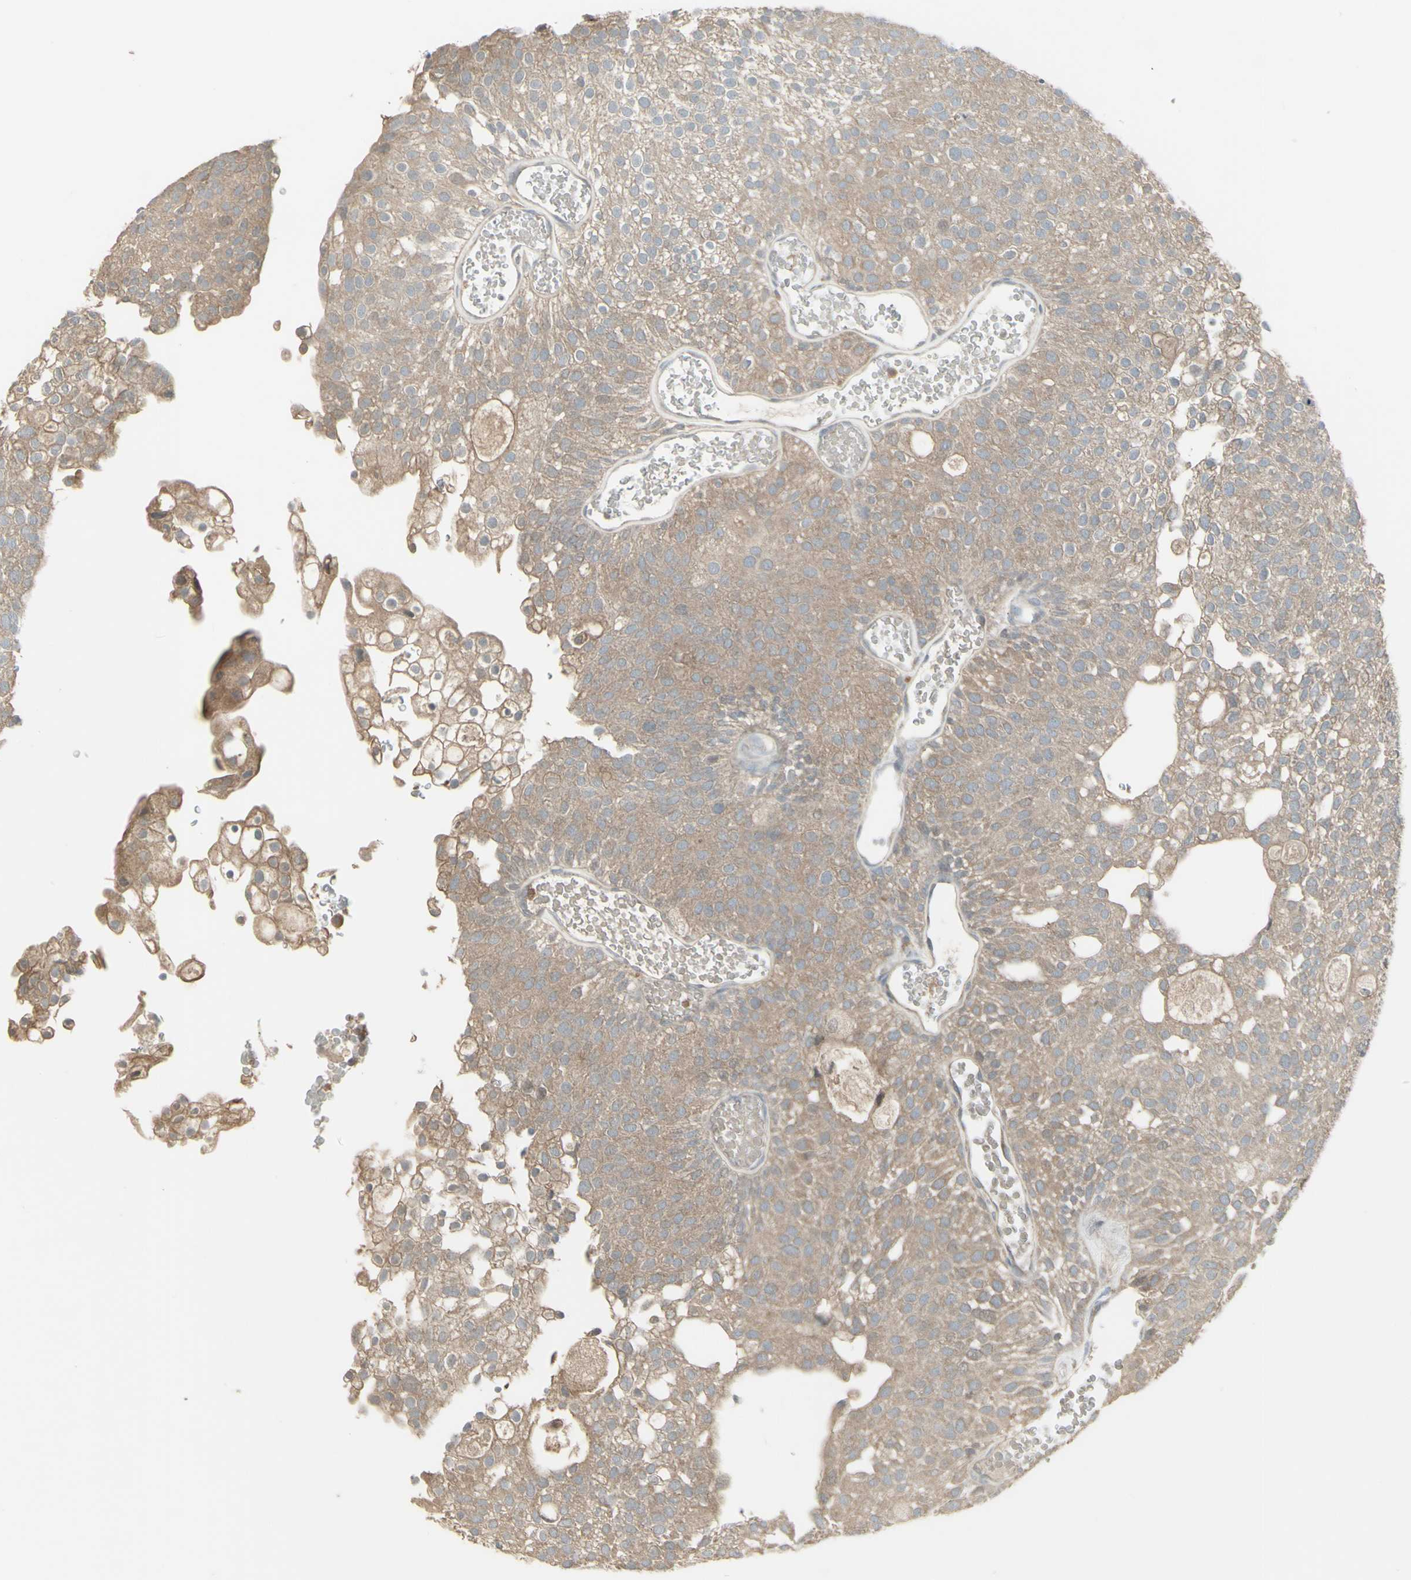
{"staining": {"intensity": "weak", "quantity": "25%-75%", "location": "cytoplasmic/membranous"}, "tissue": "urothelial cancer", "cell_type": "Tumor cells", "image_type": "cancer", "snomed": [{"axis": "morphology", "description": "Urothelial carcinoma, Low grade"}, {"axis": "topography", "description": "Urinary bladder"}], "caption": "A histopathology image of human urothelial cancer stained for a protein displays weak cytoplasmic/membranous brown staining in tumor cells. The staining is performed using DAB brown chromogen to label protein expression. The nuclei are counter-stained blue using hematoxylin.", "gene": "CSK", "patient": {"sex": "male", "age": 78}}